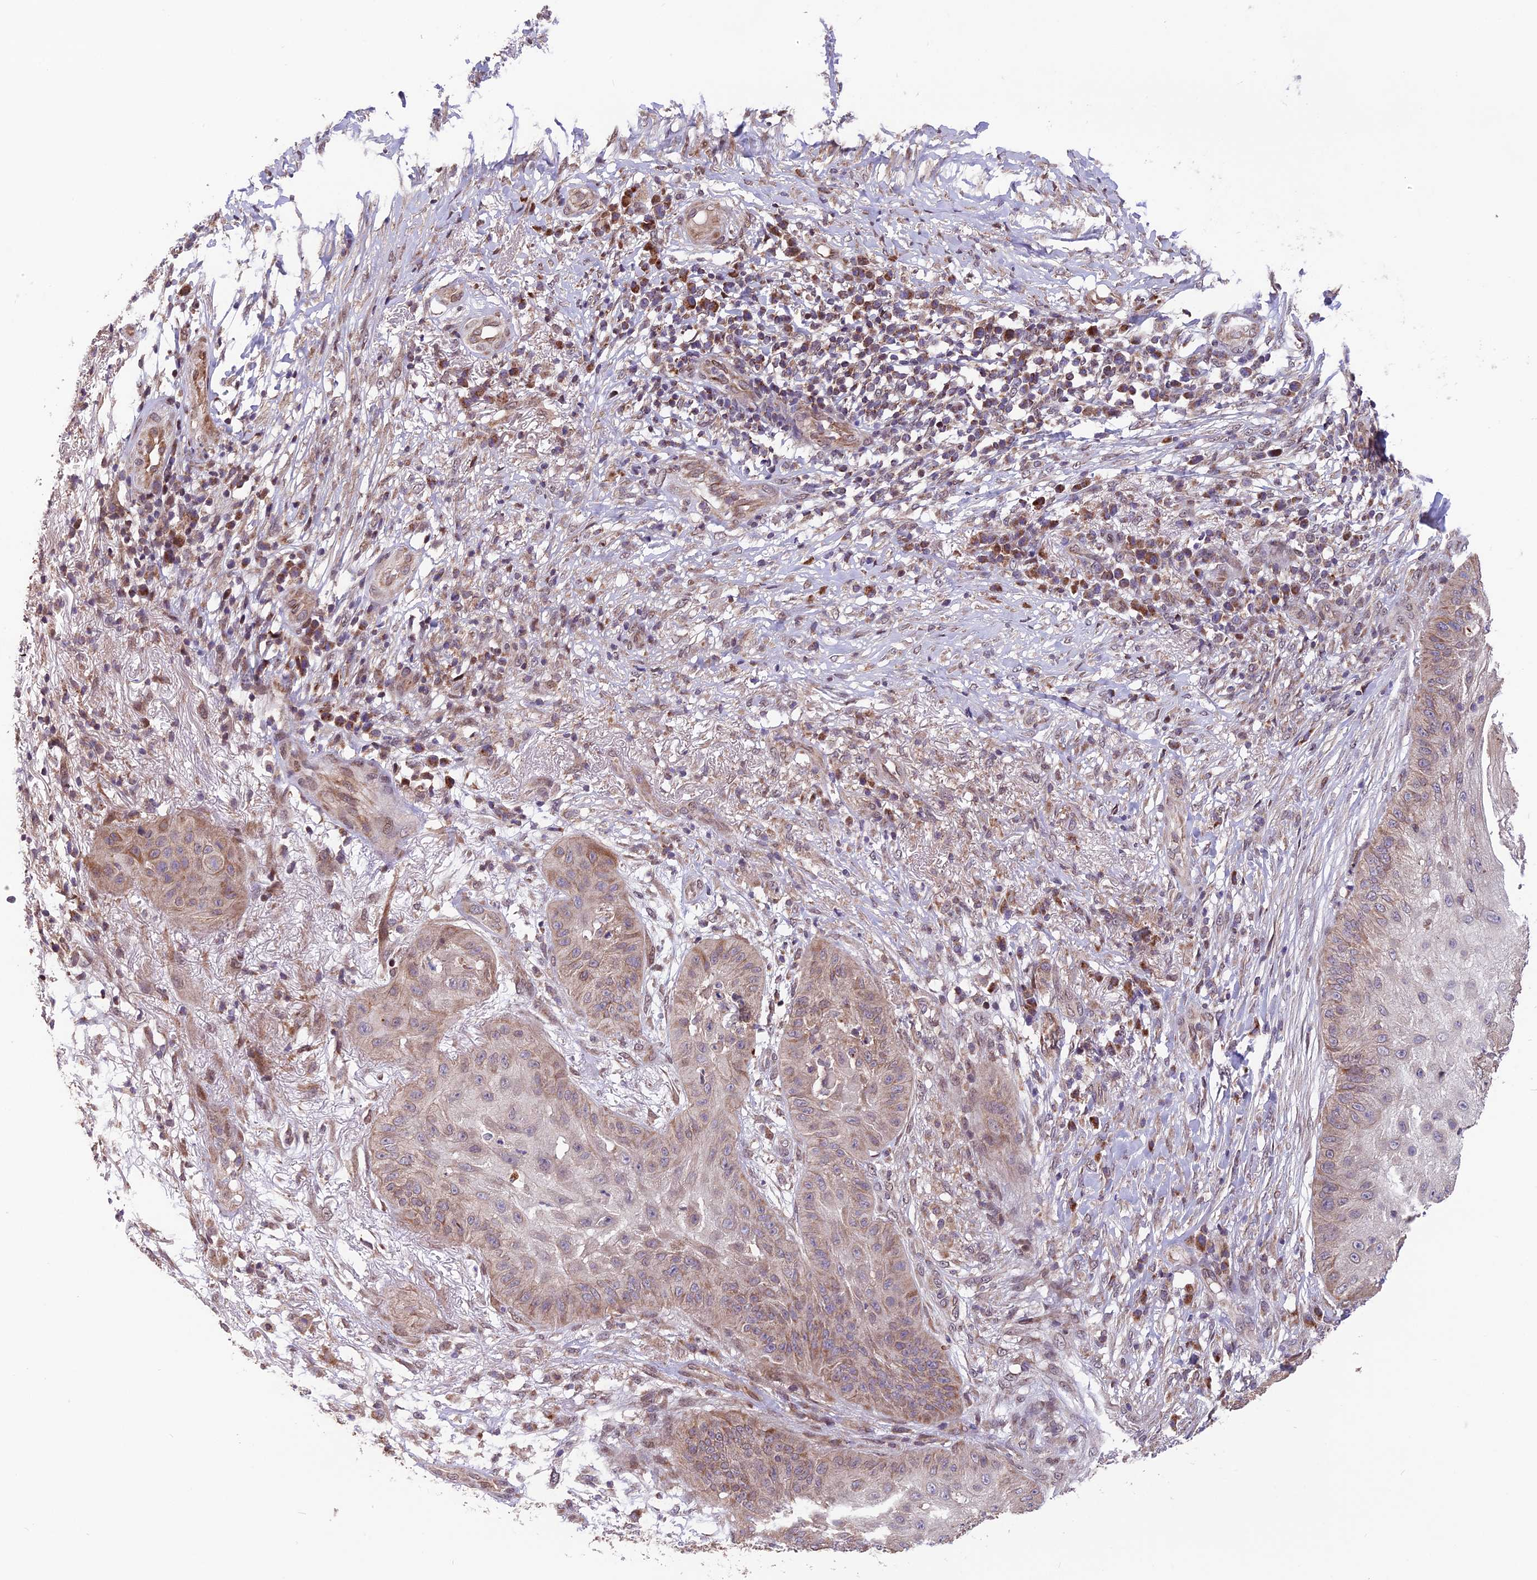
{"staining": {"intensity": "weak", "quantity": "25%-75%", "location": "cytoplasmic/membranous"}, "tissue": "skin cancer", "cell_type": "Tumor cells", "image_type": "cancer", "snomed": [{"axis": "morphology", "description": "Squamous cell carcinoma, NOS"}, {"axis": "topography", "description": "Skin"}], "caption": "An image of human squamous cell carcinoma (skin) stained for a protein exhibits weak cytoplasmic/membranous brown staining in tumor cells. (DAB (3,3'-diaminobenzidine) = brown stain, brightfield microscopy at high magnification).", "gene": "CYP2R1", "patient": {"sex": "male", "age": 70}}